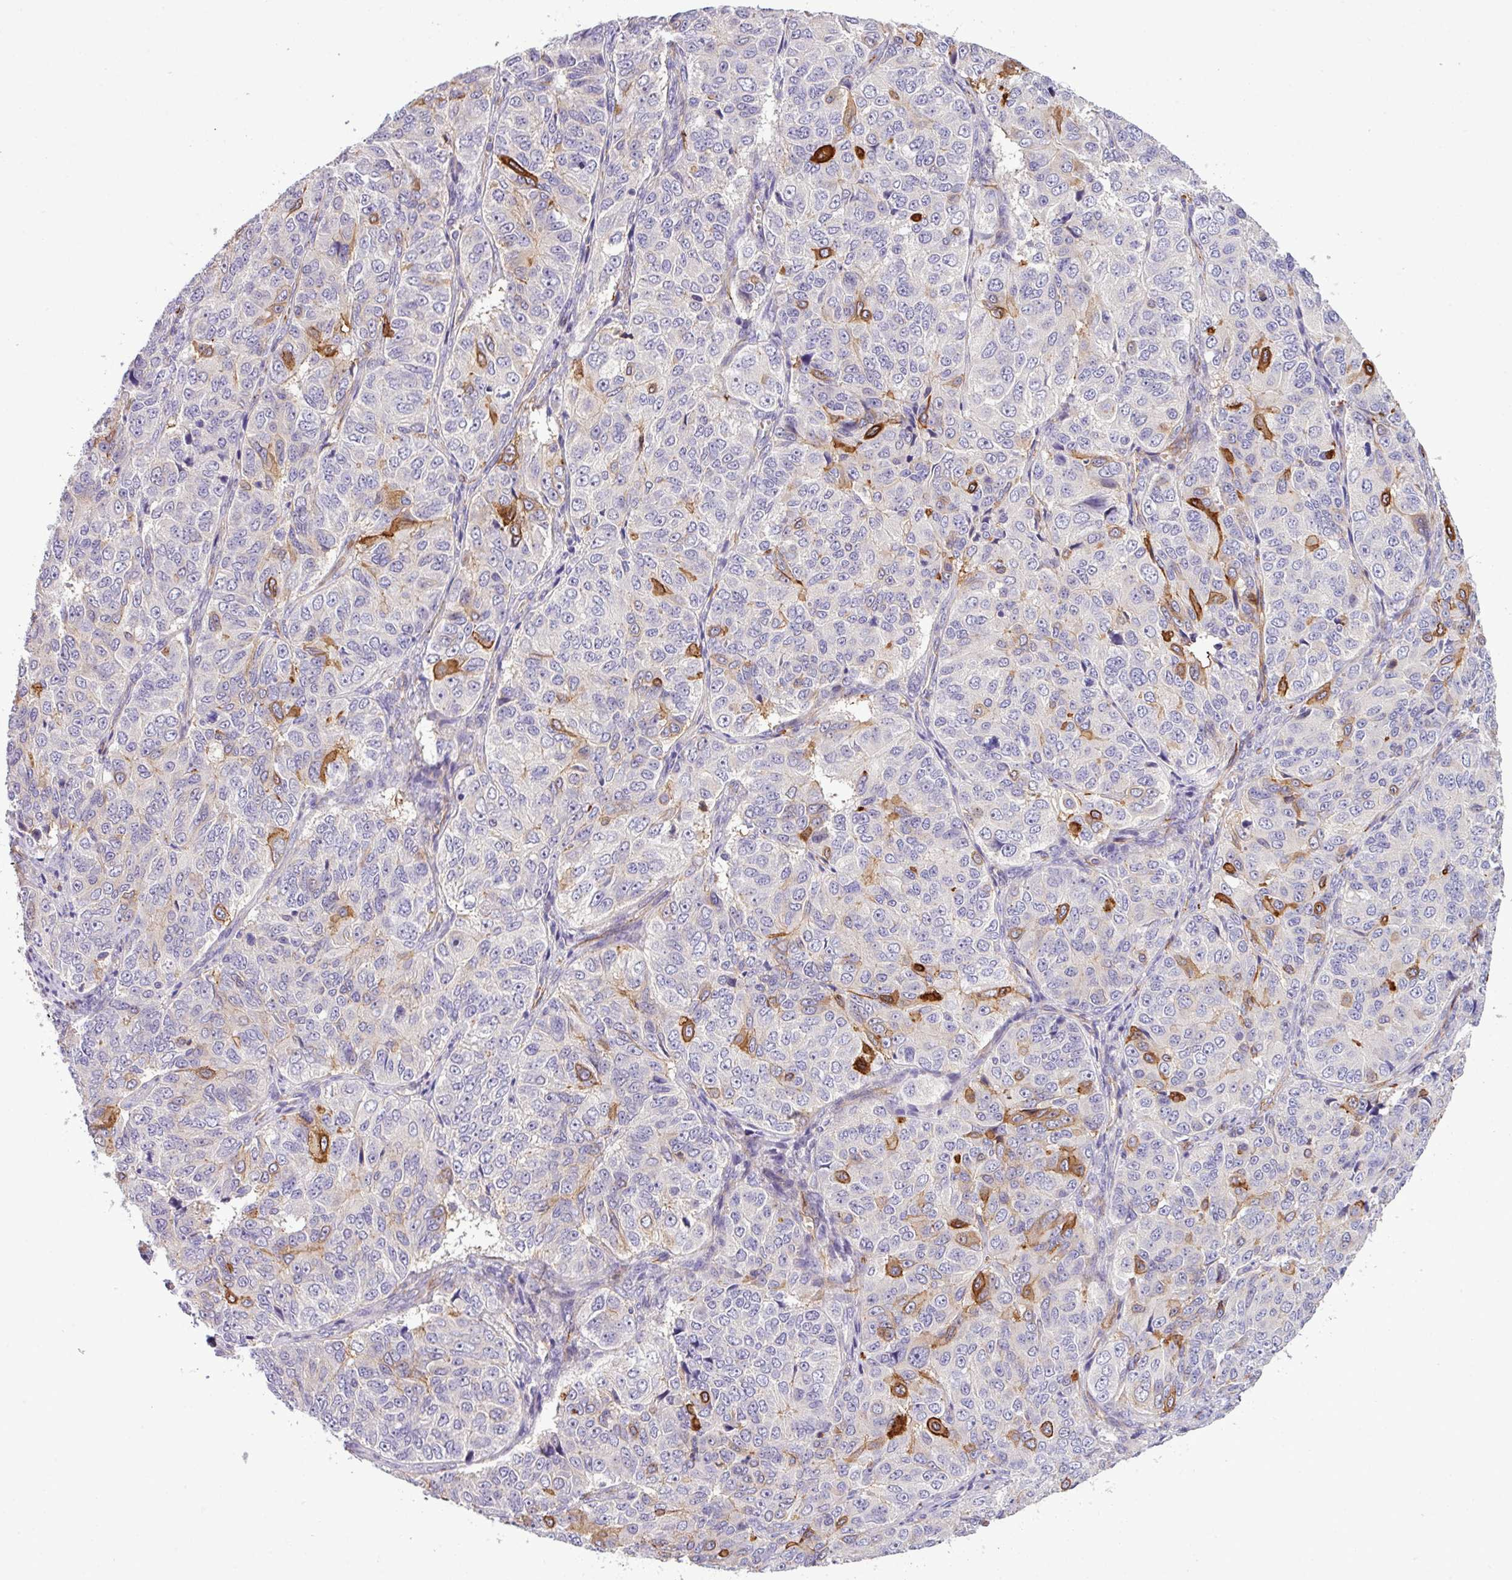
{"staining": {"intensity": "strong", "quantity": "<25%", "location": "cytoplasmic/membranous"}, "tissue": "ovarian cancer", "cell_type": "Tumor cells", "image_type": "cancer", "snomed": [{"axis": "morphology", "description": "Carcinoma, endometroid"}, {"axis": "topography", "description": "Ovary"}], "caption": "Protein expression analysis of human endometroid carcinoma (ovarian) reveals strong cytoplasmic/membranous staining in approximately <25% of tumor cells.", "gene": "PARD6A", "patient": {"sex": "female", "age": 51}}